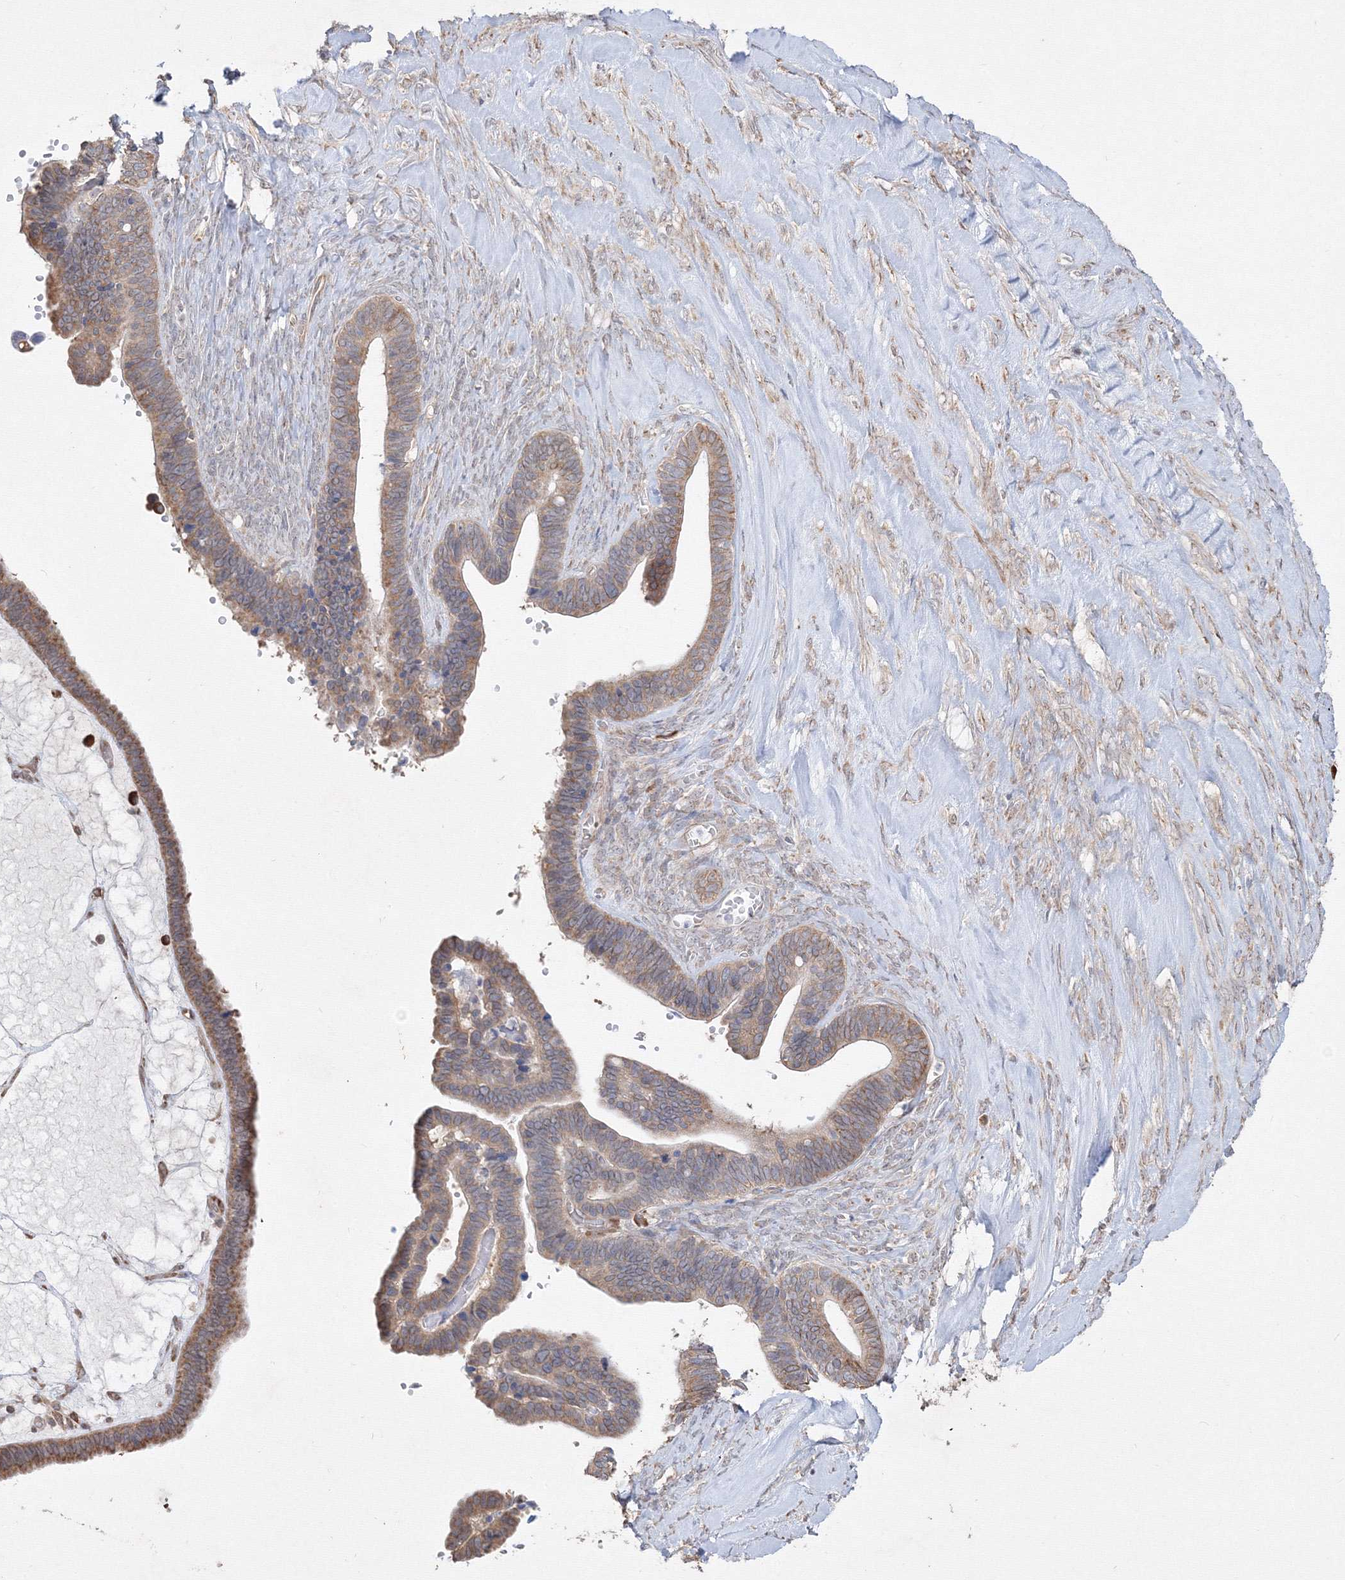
{"staining": {"intensity": "moderate", "quantity": ">75%", "location": "cytoplasmic/membranous"}, "tissue": "ovarian cancer", "cell_type": "Tumor cells", "image_type": "cancer", "snomed": [{"axis": "morphology", "description": "Cystadenocarcinoma, serous, NOS"}, {"axis": "topography", "description": "Ovary"}], "caption": "Ovarian cancer tissue displays moderate cytoplasmic/membranous positivity in approximately >75% of tumor cells, visualized by immunohistochemistry.", "gene": "FBXL8", "patient": {"sex": "female", "age": 56}}